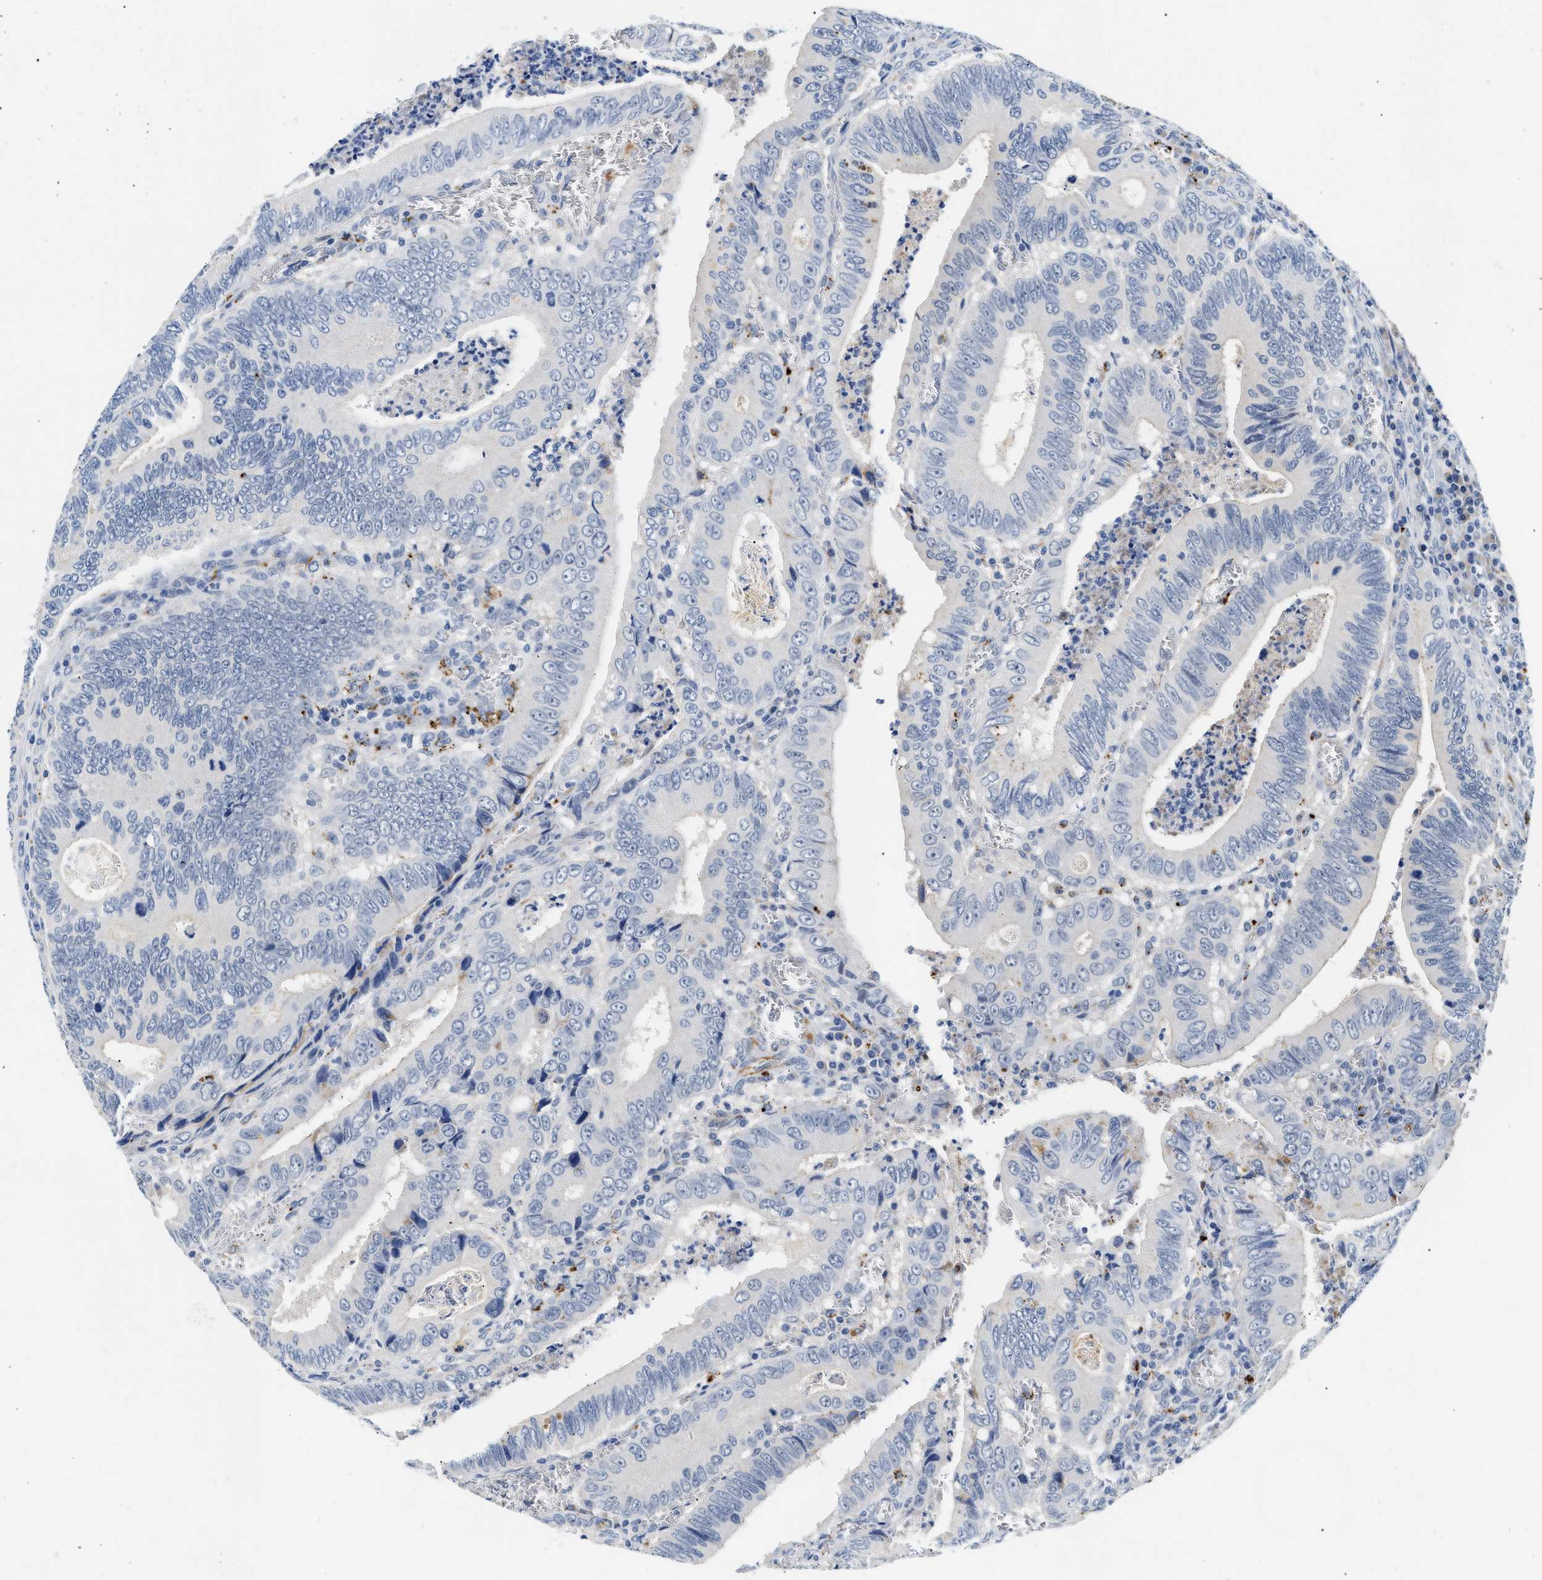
{"staining": {"intensity": "negative", "quantity": "none", "location": "none"}, "tissue": "colorectal cancer", "cell_type": "Tumor cells", "image_type": "cancer", "snomed": [{"axis": "morphology", "description": "Inflammation, NOS"}, {"axis": "morphology", "description": "Adenocarcinoma, NOS"}, {"axis": "topography", "description": "Colon"}], "caption": "Colorectal adenocarcinoma stained for a protein using IHC shows no staining tumor cells.", "gene": "MED22", "patient": {"sex": "male", "age": 72}}